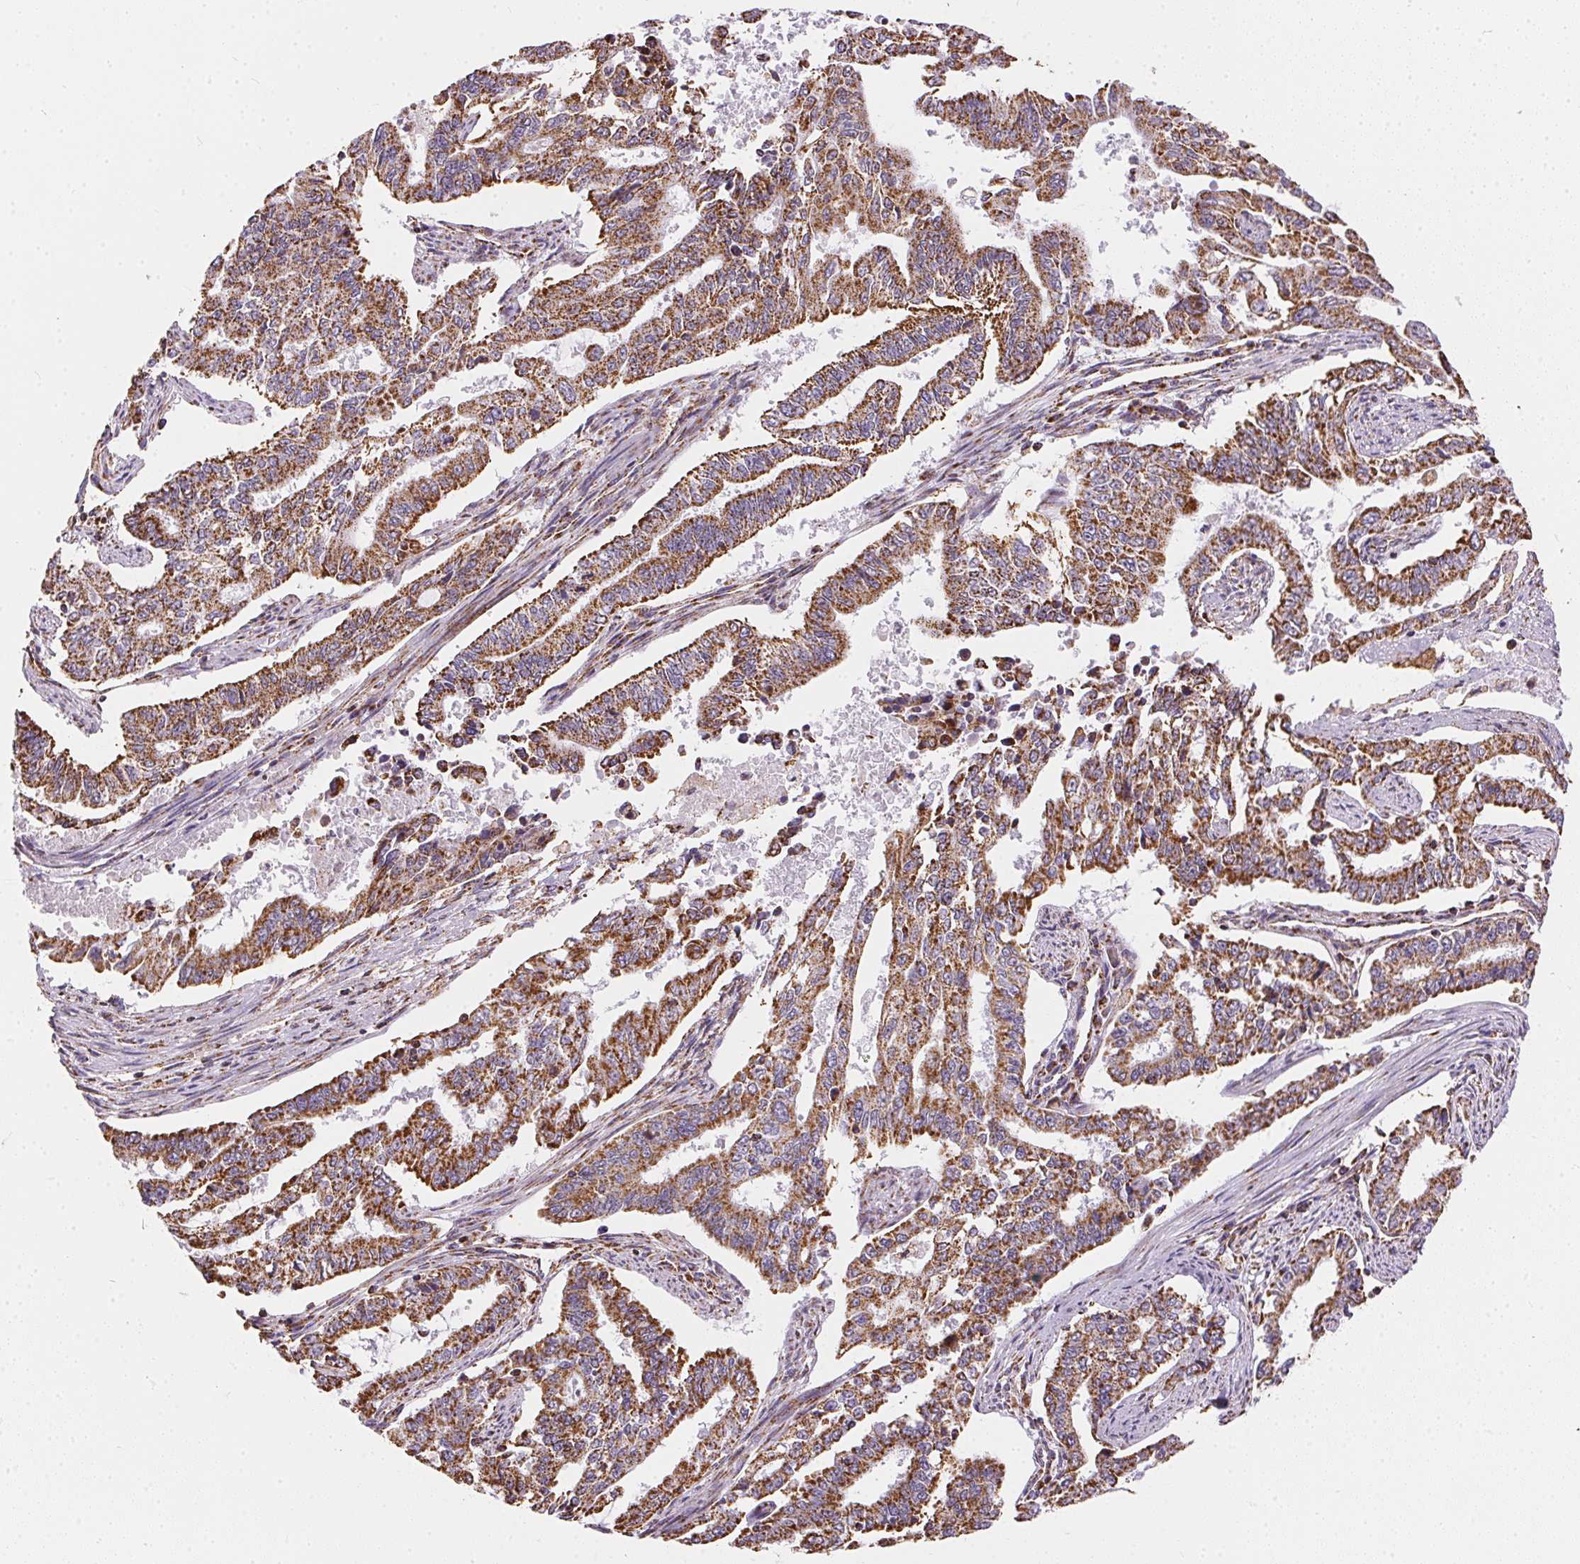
{"staining": {"intensity": "strong", "quantity": ">75%", "location": "cytoplasmic/membranous"}, "tissue": "endometrial cancer", "cell_type": "Tumor cells", "image_type": "cancer", "snomed": [{"axis": "morphology", "description": "Adenocarcinoma, NOS"}, {"axis": "topography", "description": "Uterus"}], "caption": "Immunohistochemistry image of neoplastic tissue: endometrial cancer (adenocarcinoma) stained using immunohistochemistry exhibits high levels of strong protein expression localized specifically in the cytoplasmic/membranous of tumor cells, appearing as a cytoplasmic/membranous brown color.", "gene": "MAPK11", "patient": {"sex": "female", "age": 59}}